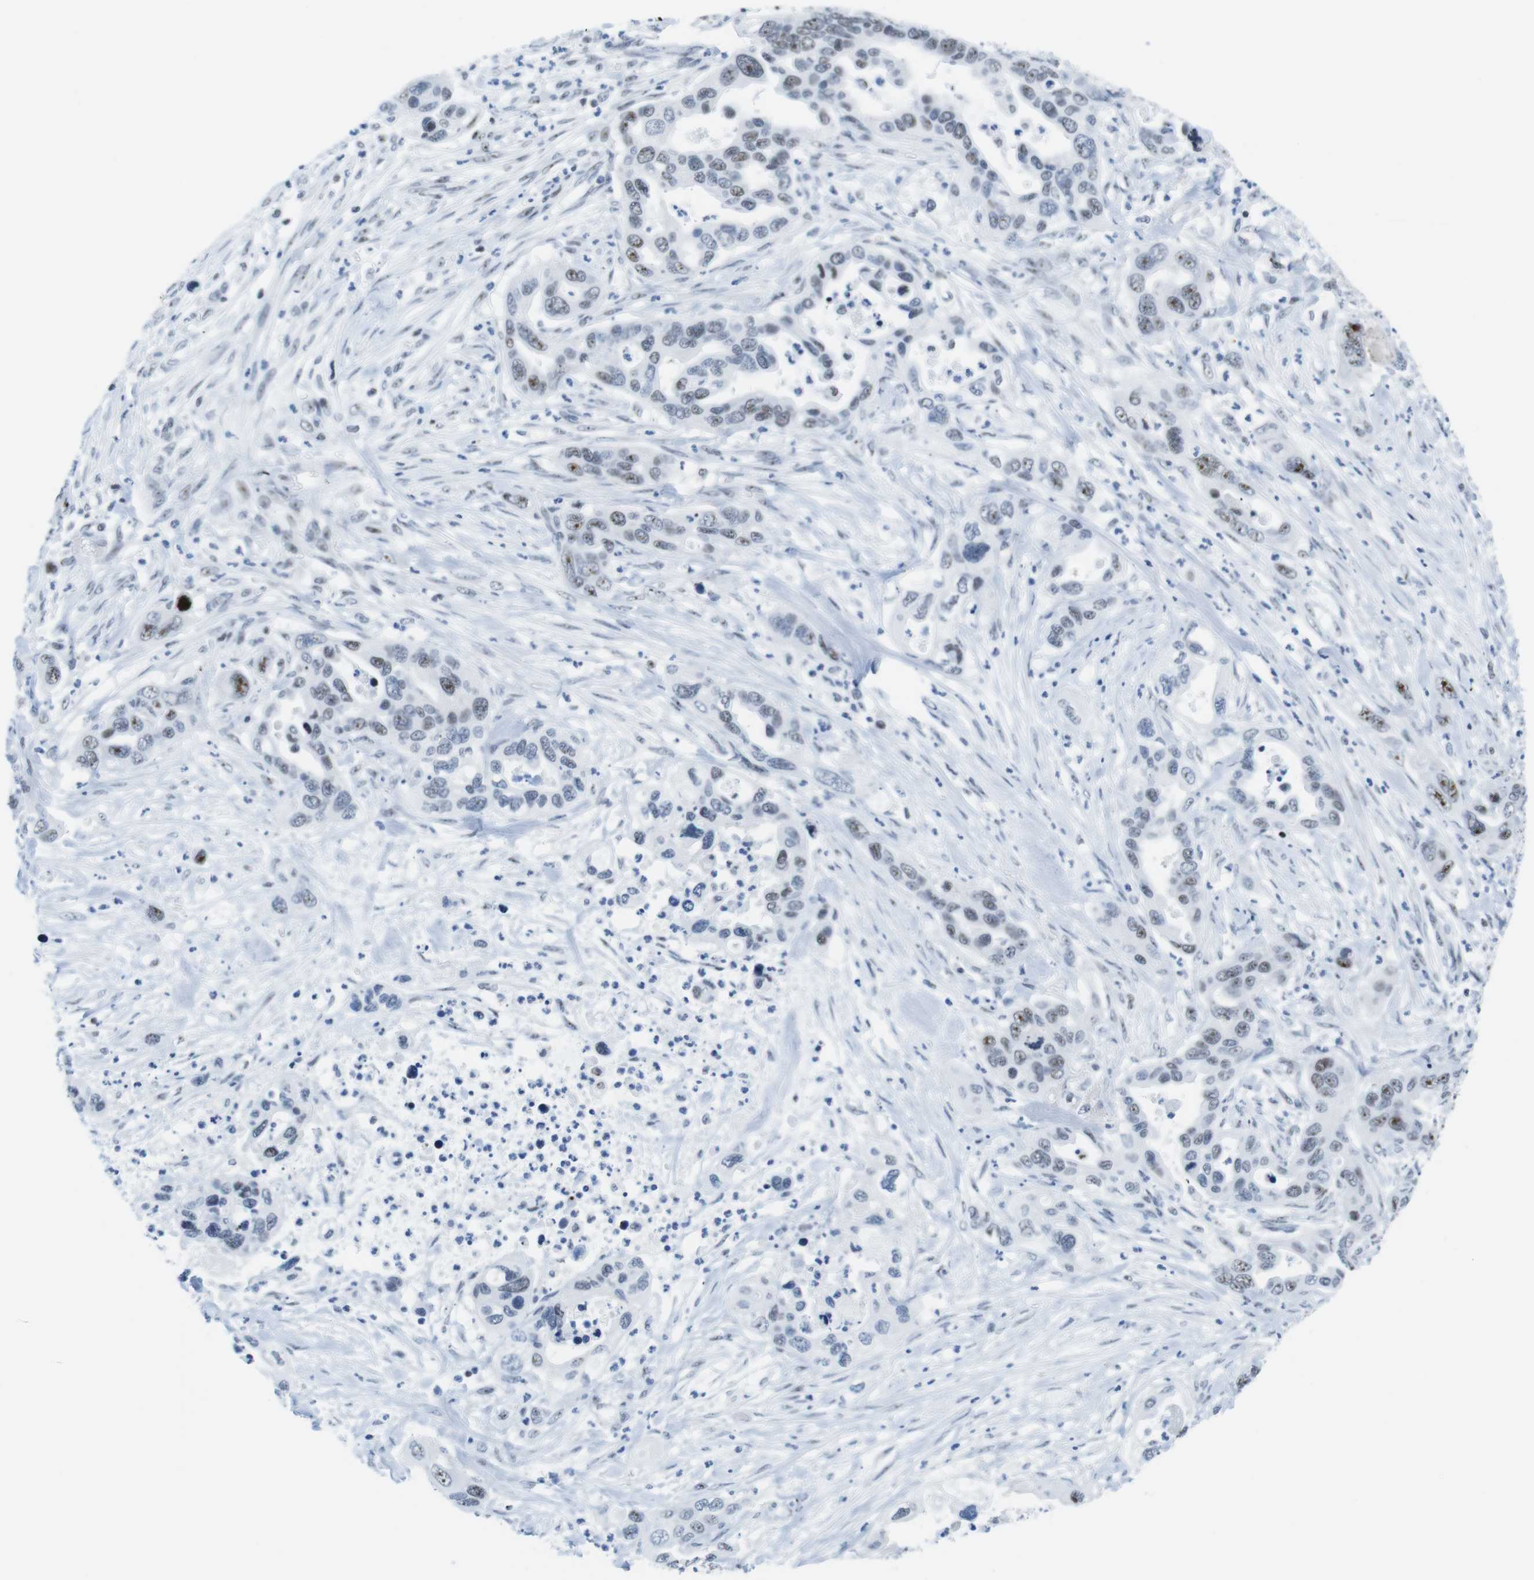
{"staining": {"intensity": "moderate", "quantity": "25%-75%", "location": "nuclear"}, "tissue": "pancreatic cancer", "cell_type": "Tumor cells", "image_type": "cancer", "snomed": [{"axis": "morphology", "description": "Adenocarcinoma, NOS"}, {"axis": "topography", "description": "Pancreas"}], "caption": "A photomicrograph of human pancreatic cancer stained for a protein displays moderate nuclear brown staining in tumor cells.", "gene": "NIFK", "patient": {"sex": "female", "age": 71}}